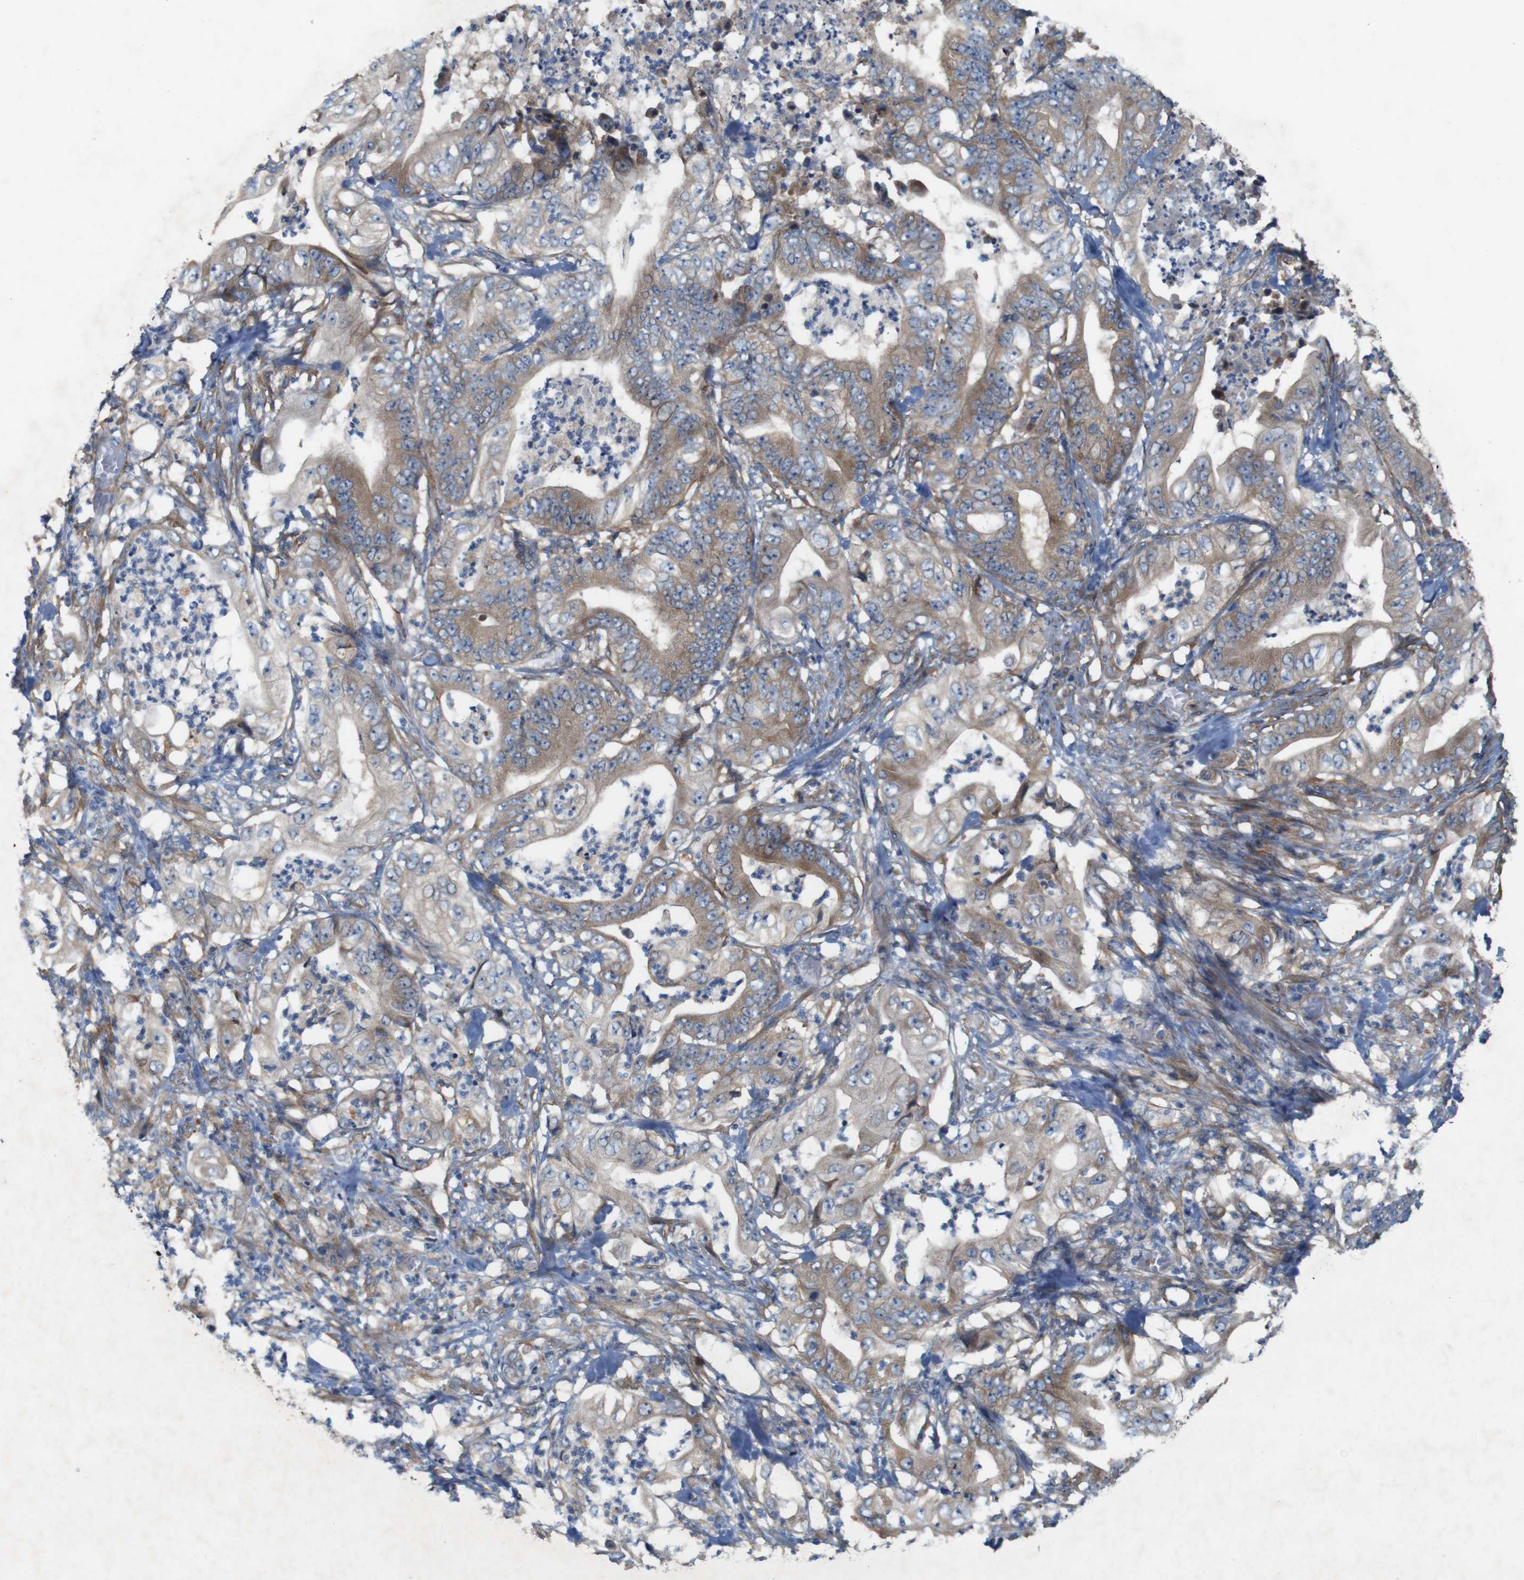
{"staining": {"intensity": "moderate", "quantity": ">75%", "location": "cytoplasmic/membranous"}, "tissue": "stomach cancer", "cell_type": "Tumor cells", "image_type": "cancer", "snomed": [{"axis": "morphology", "description": "Adenocarcinoma, NOS"}, {"axis": "topography", "description": "Stomach"}], "caption": "There is medium levels of moderate cytoplasmic/membranous positivity in tumor cells of stomach cancer (adenocarcinoma), as demonstrated by immunohistochemical staining (brown color).", "gene": "SIGLEC8", "patient": {"sex": "female", "age": 73}}